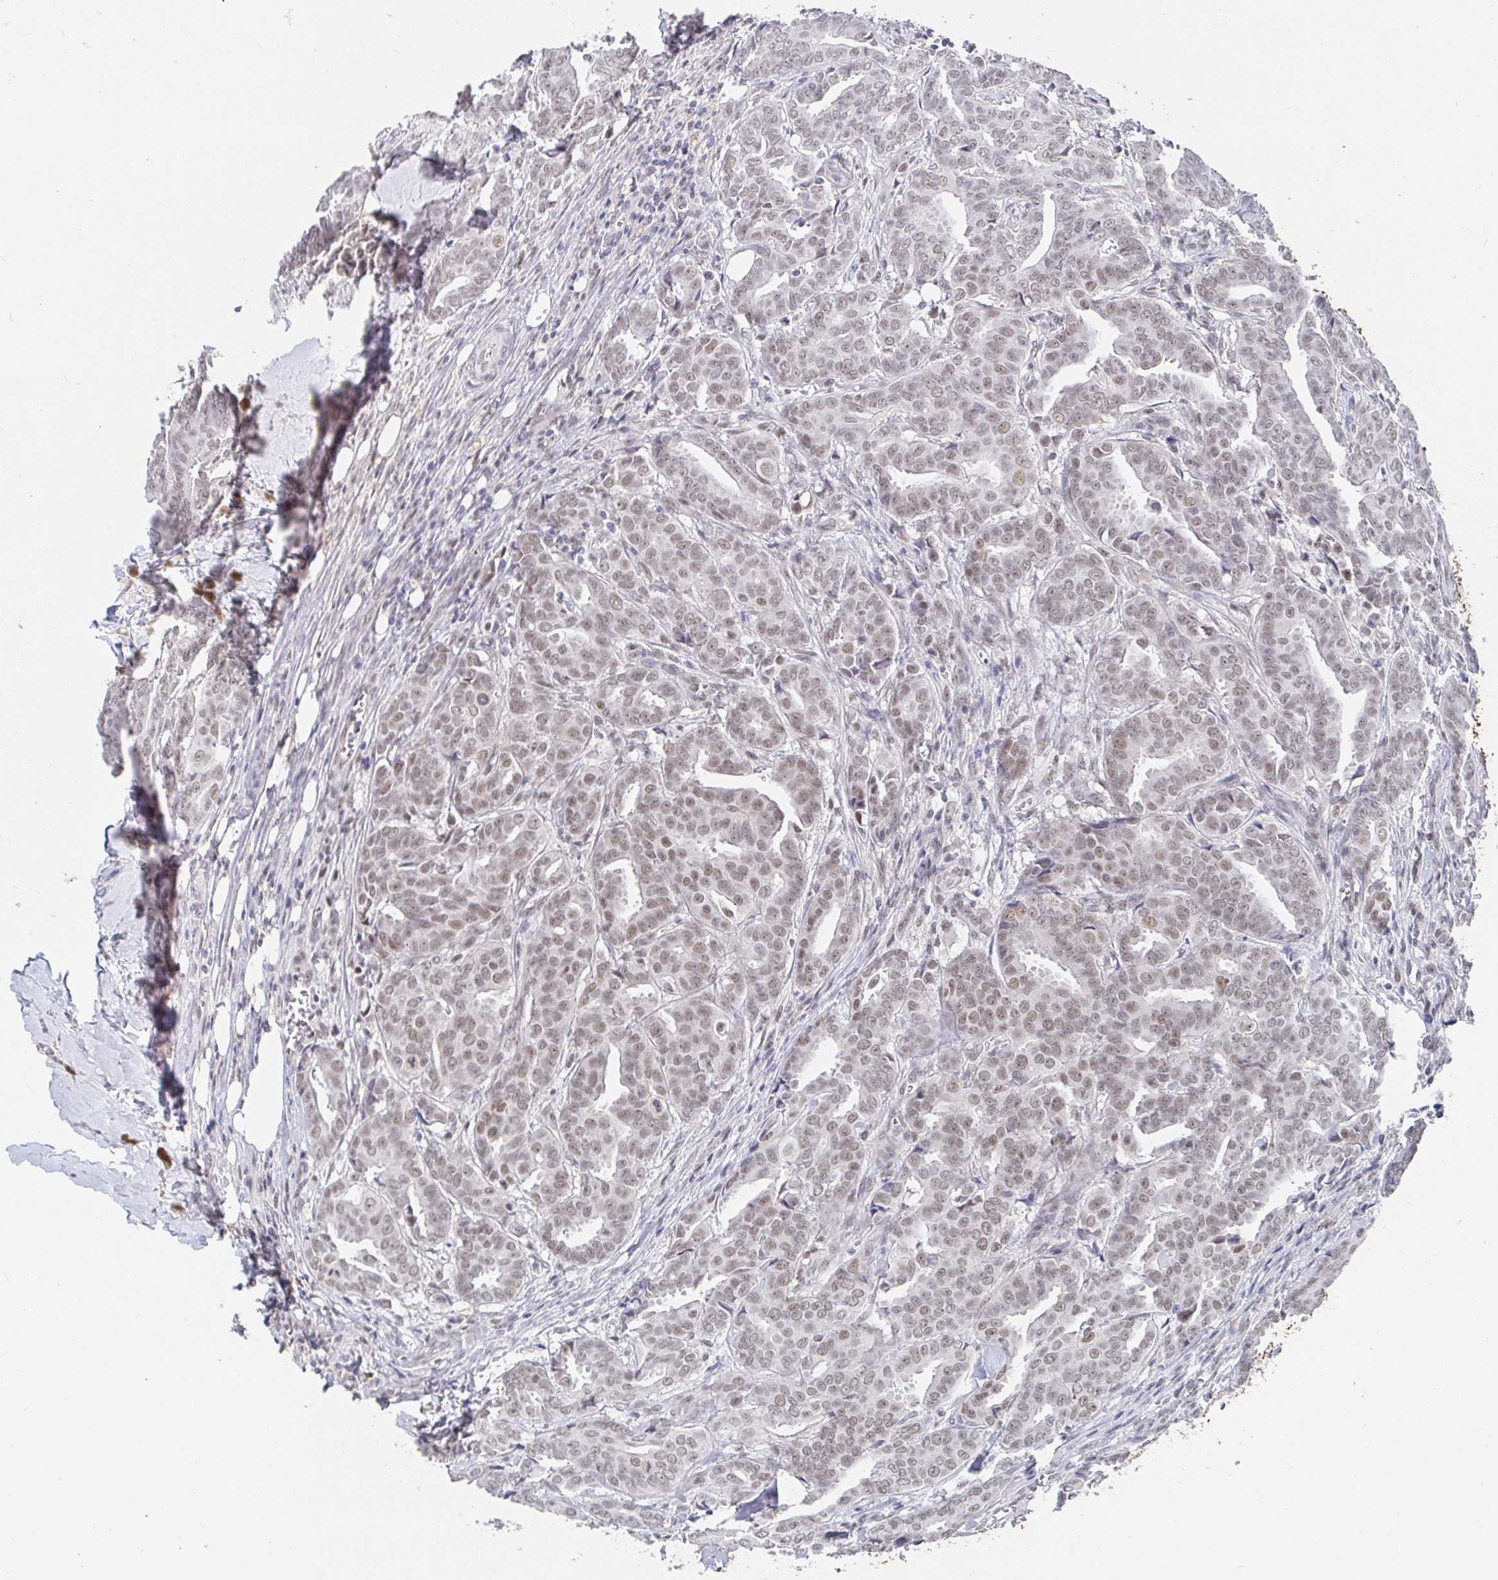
{"staining": {"intensity": "weak", "quantity": ">75%", "location": "nuclear"}, "tissue": "breast cancer", "cell_type": "Tumor cells", "image_type": "cancer", "snomed": [{"axis": "morphology", "description": "Duct carcinoma"}, {"axis": "topography", "description": "Breast"}], "caption": "Tumor cells reveal low levels of weak nuclear staining in approximately >75% of cells in invasive ductal carcinoma (breast). (DAB = brown stain, brightfield microscopy at high magnification).", "gene": "RCOR1", "patient": {"sex": "female", "age": 45}}